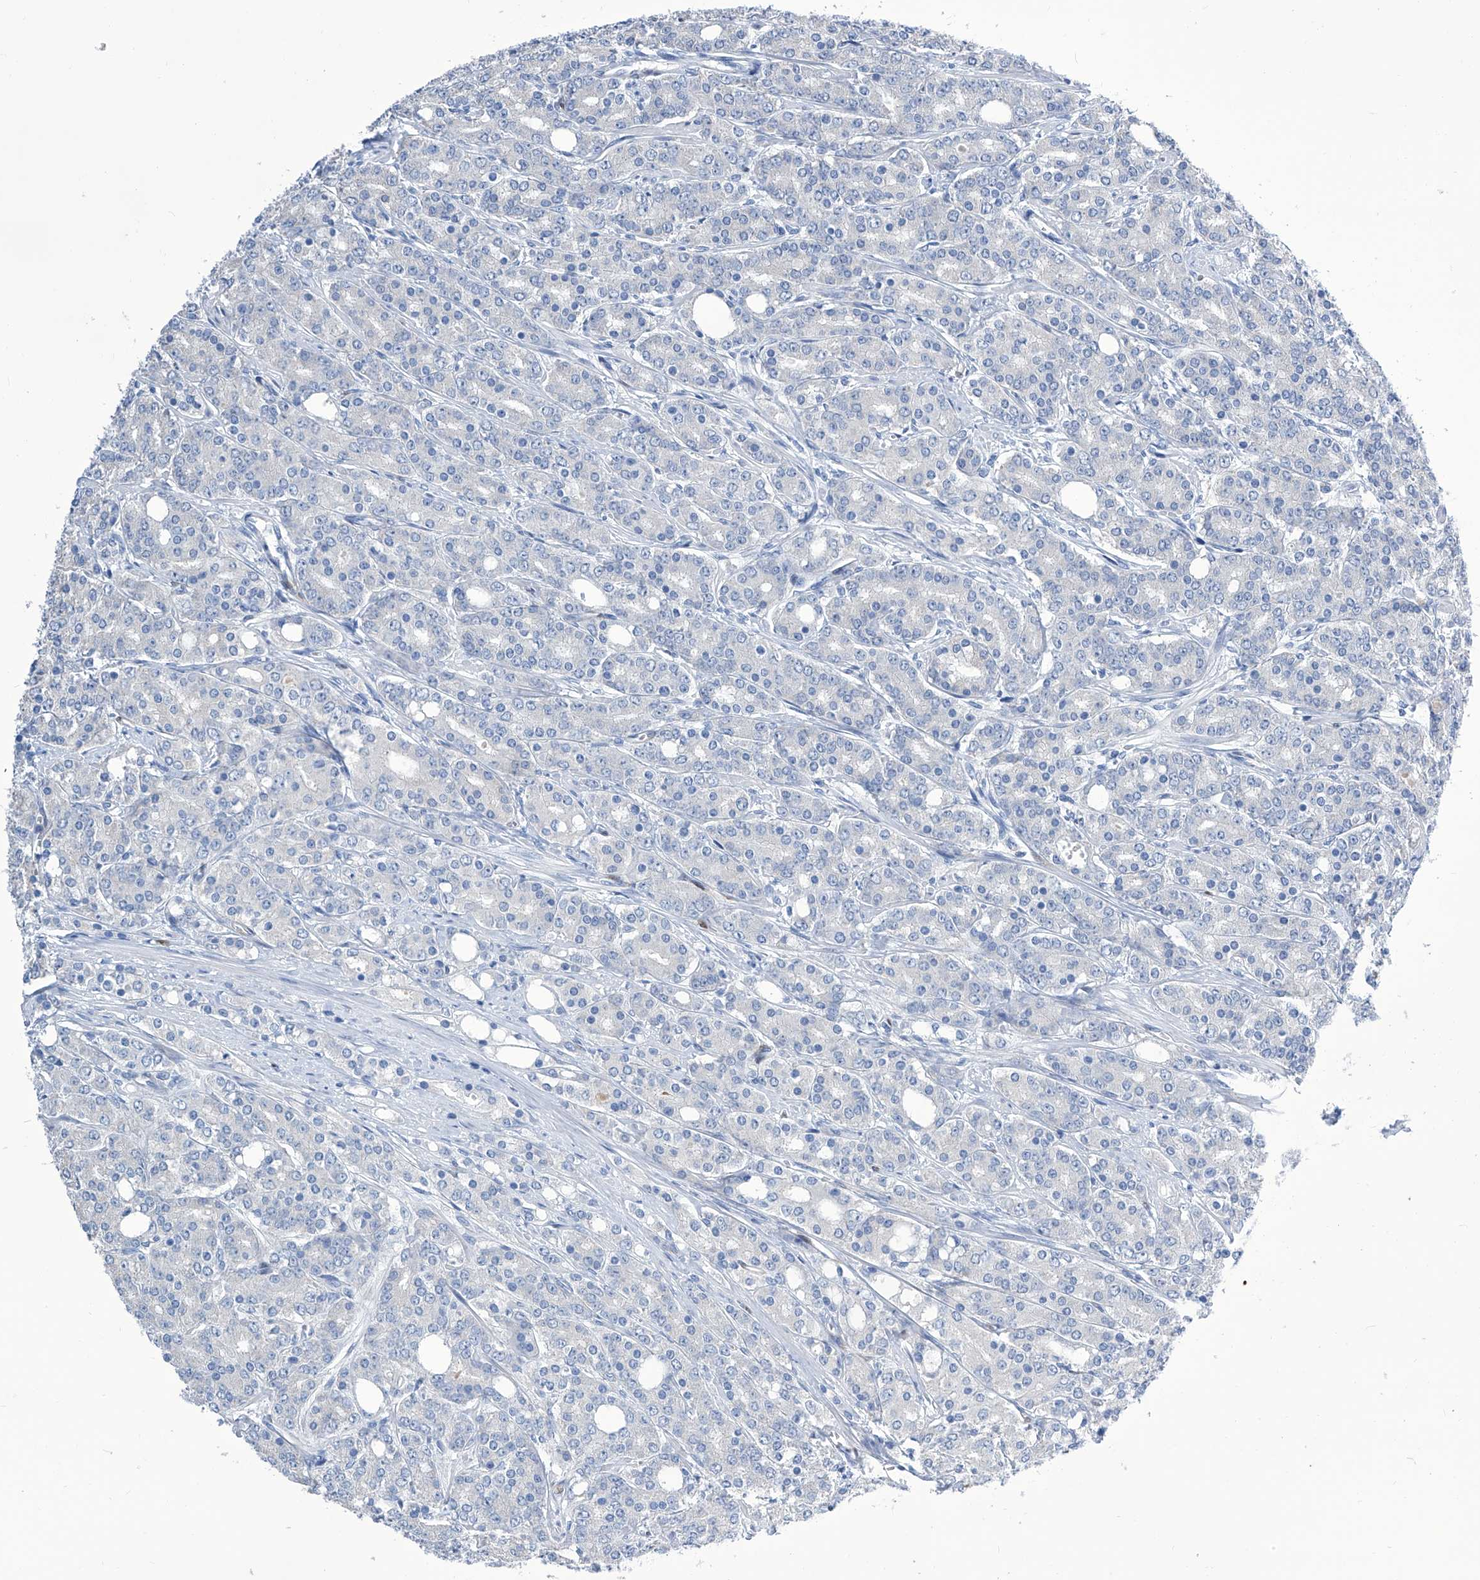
{"staining": {"intensity": "negative", "quantity": "none", "location": "none"}, "tissue": "prostate cancer", "cell_type": "Tumor cells", "image_type": "cancer", "snomed": [{"axis": "morphology", "description": "Adenocarcinoma, High grade"}, {"axis": "topography", "description": "Prostate"}], "caption": "High magnification brightfield microscopy of prostate cancer (high-grade adenocarcinoma) stained with DAB (brown) and counterstained with hematoxylin (blue): tumor cells show no significant positivity.", "gene": "IMPA2", "patient": {"sex": "male", "age": 62}}